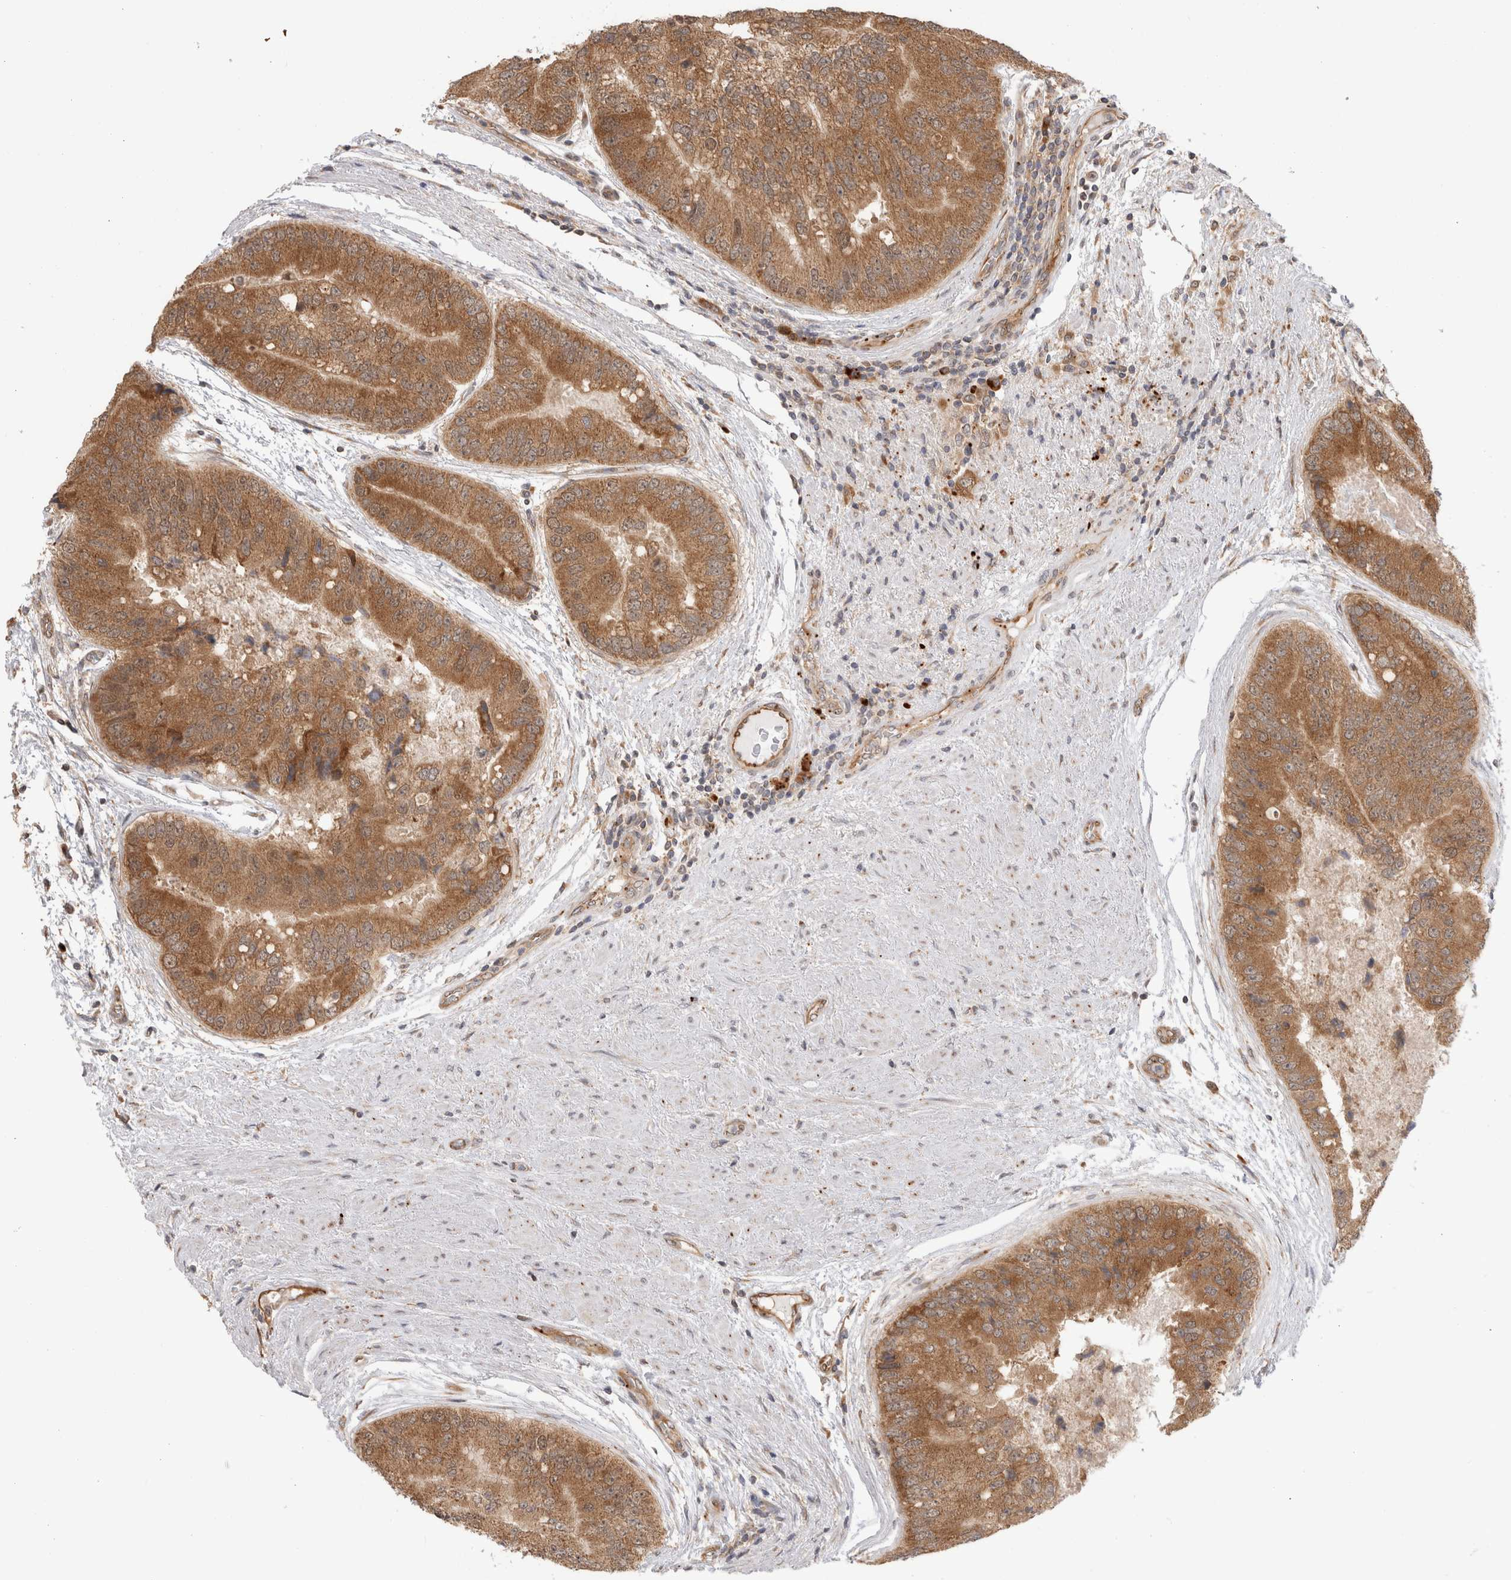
{"staining": {"intensity": "moderate", "quantity": ">75%", "location": "cytoplasmic/membranous"}, "tissue": "prostate cancer", "cell_type": "Tumor cells", "image_type": "cancer", "snomed": [{"axis": "morphology", "description": "Adenocarcinoma, High grade"}, {"axis": "topography", "description": "Prostate"}], "caption": "A histopathology image showing moderate cytoplasmic/membranous staining in about >75% of tumor cells in prostate adenocarcinoma (high-grade), as visualized by brown immunohistochemical staining.", "gene": "ACTL9", "patient": {"sex": "male", "age": 70}}